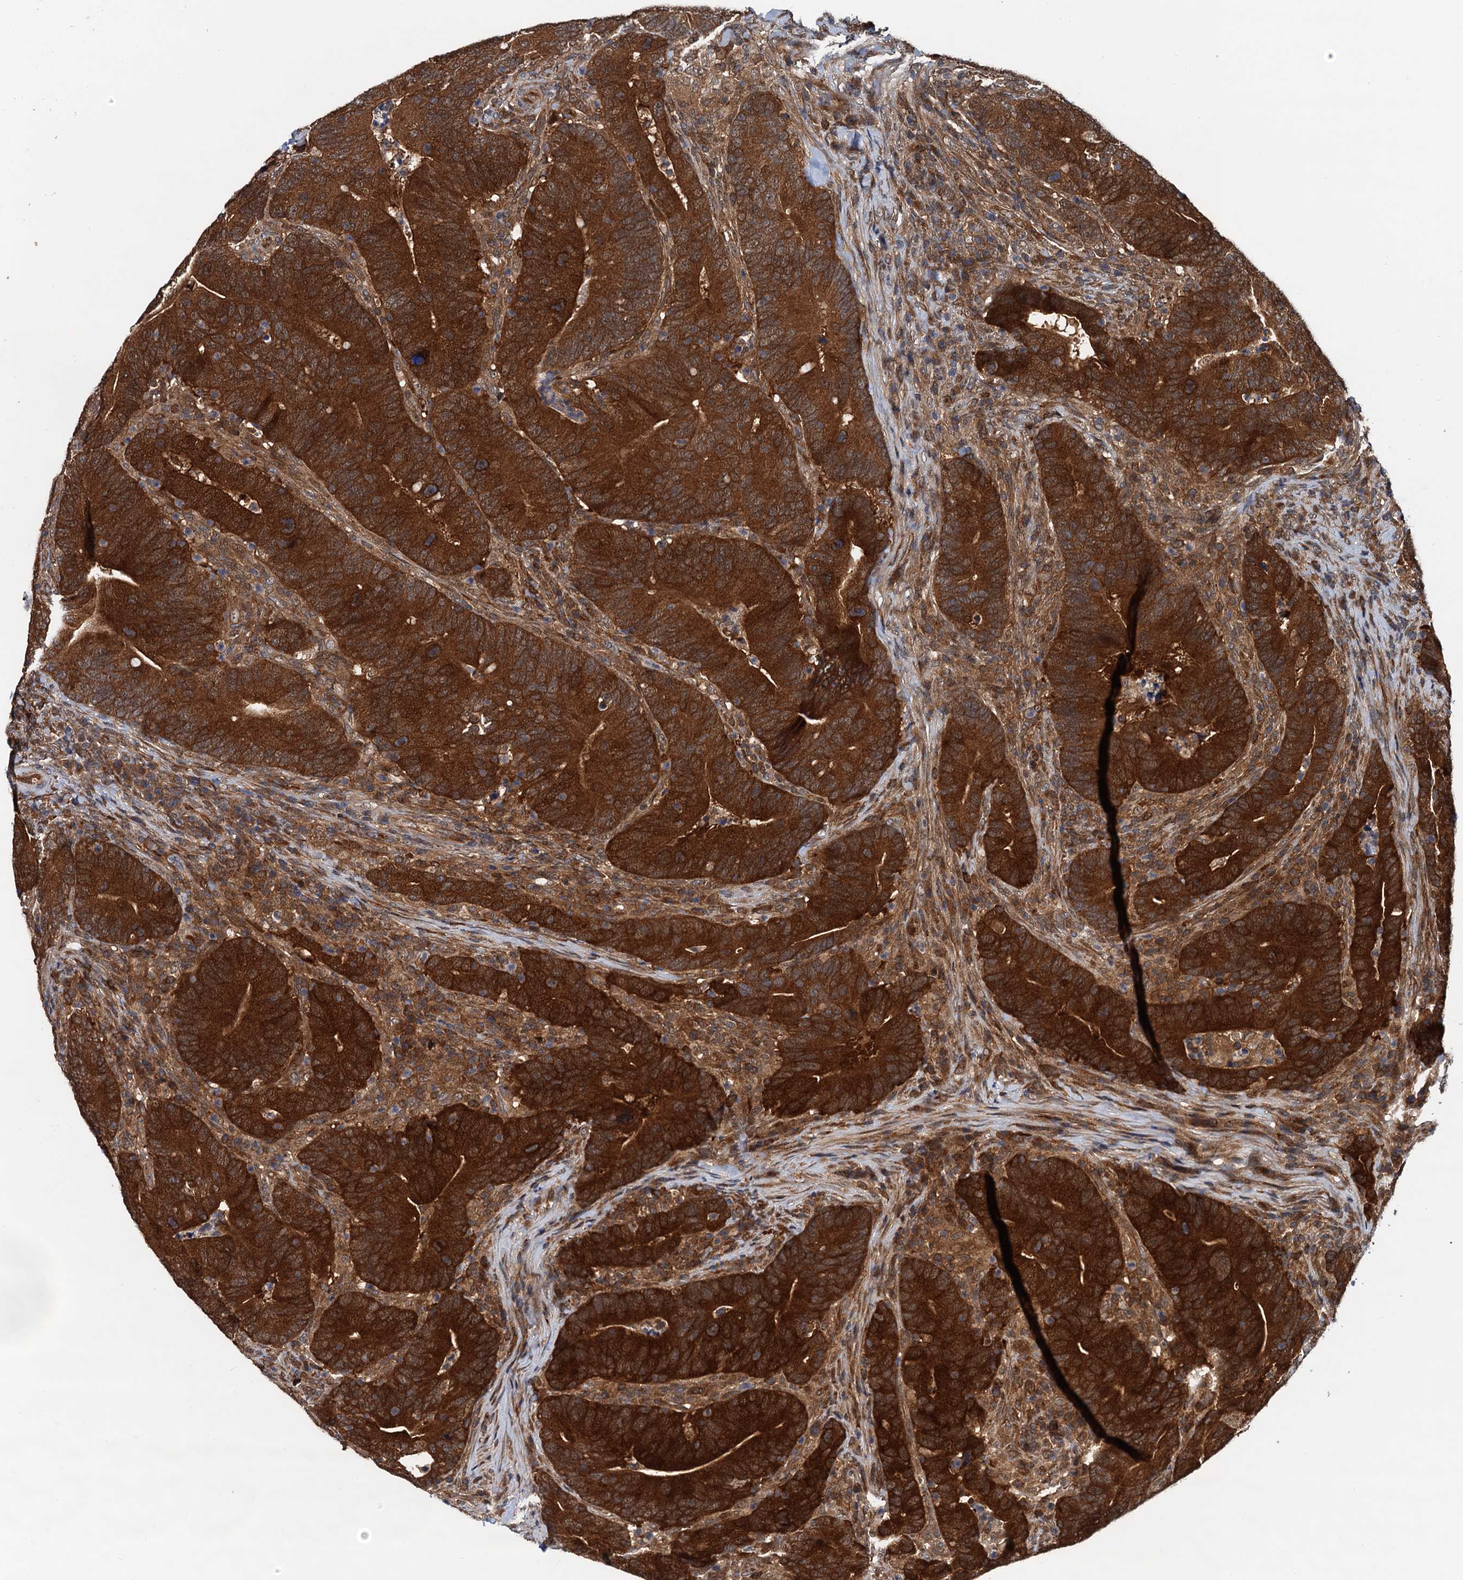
{"staining": {"intensity": "strong", "quantity": ">75%", "location": "cytoplasmic/membranous"}, "tissue": "colorectal cancer", "cell_type": "Tumor cells", "image_type": "cancer", "snomed": [{"axis": "morphology", "description": "Adenocarcinoma, NOS"}, {"axis": "topography", "description": "Colon"}], "caption": "Immunohistochemical staining of human colorectal adenocarcinoma demonstrates strong cytoplasmic/membranous protein staining in about >75% of tumor cells.", "gene": "AAGAB", "patient": {"sex": "female", "age": 66}}